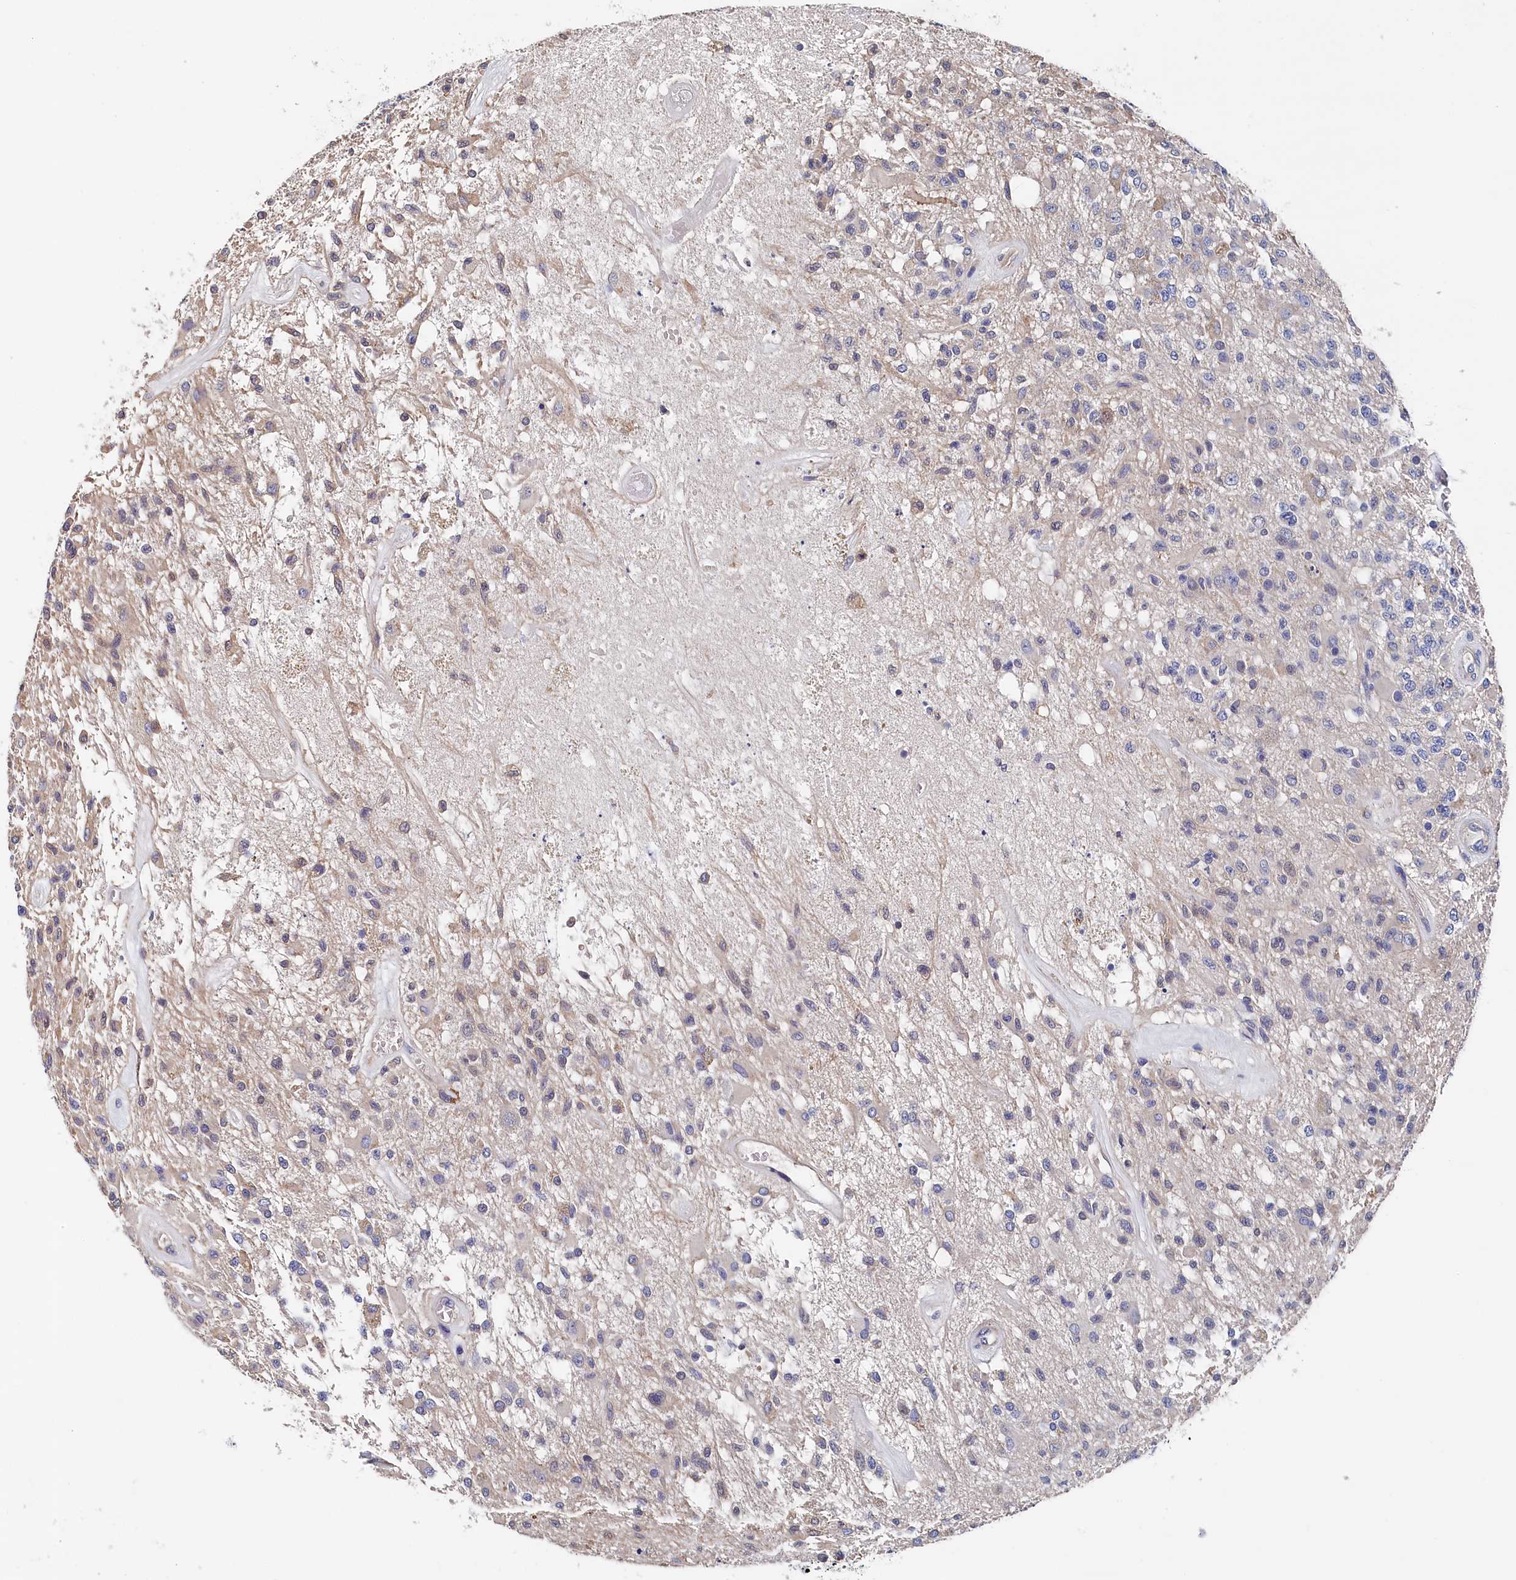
{"staining": {"intensity": "negative", "quantity": "none", "location": "none"}, "tissue": "glioma", "cell_type": "Tumor cells", "image_type": "cancer", "snomed": [{"axis": "morphology", "description": "Glioma, malignant, High grade"}, {"axis": "morphology", "description": "Glioblastoma, NOS"}, {"axis": "topography", "description": "Brain"}], "caption": "IHC photomicrograph of neoplastic tissue: human glioma stained with DAB demonstrates no significant protein expression in tumor cells. (DAB immunohistochemistry (IHC), high magnification).", "gene": "BHMT", "patient": {"sex": "male", "age": 60}}